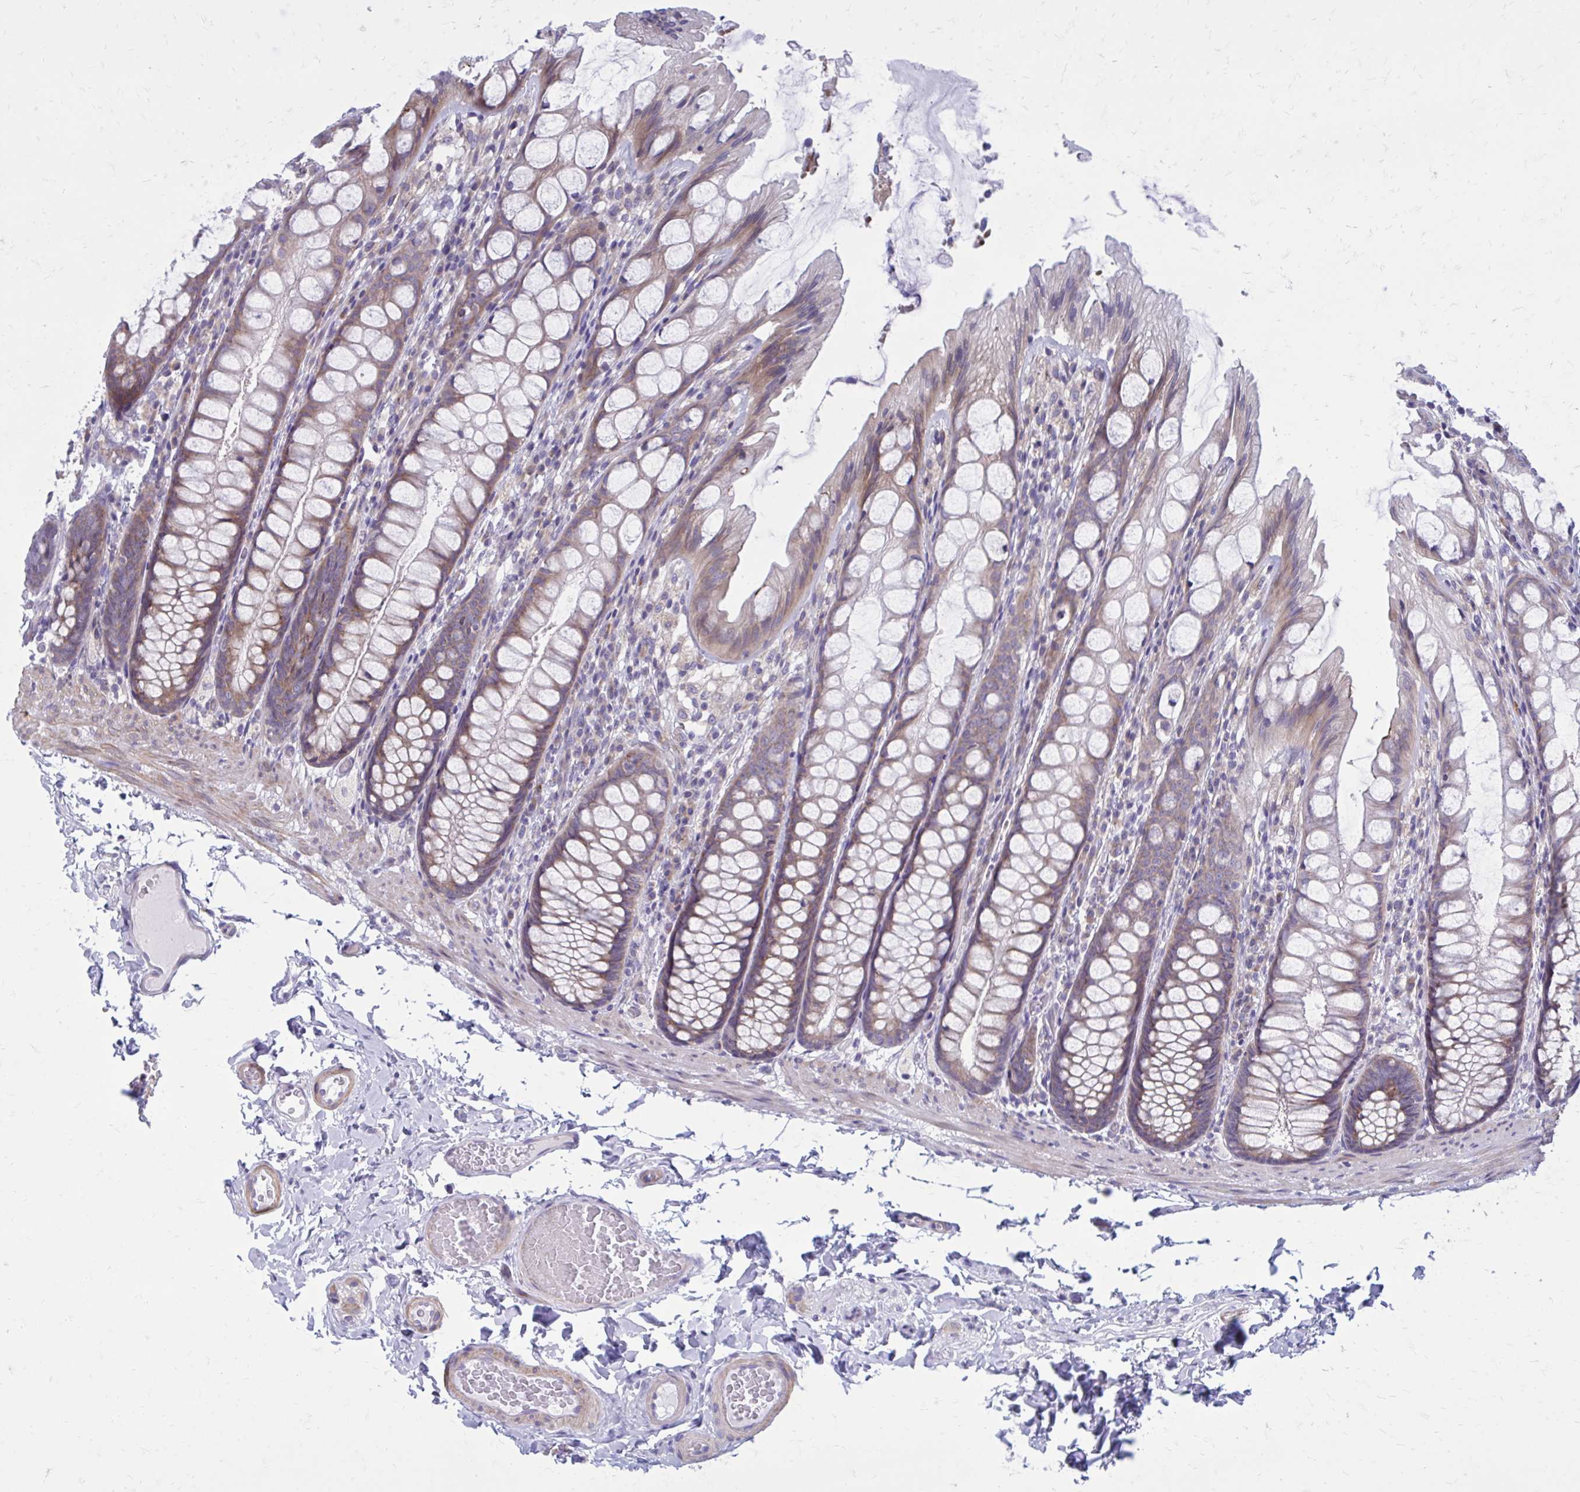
{"staining": {"intensity": "weak", "quantity": "25%-75%", "location": "cytoplasmic/membranous"}, "tissue": "colon", "cell_type": "Endothelial cells", "image_type": "normal", "snomed": [{"axis": "morphology", "description": "Normal tissue, NOS"}, {"axis": "topography", "description": "Colon"}], "caption": "Immunohistochemical staining of normal human colon reveals low levels of weak cytoplasmic/membranous staining in approximately 25%-75% of endothelial cells. The protein is shown in brown color, while the nuclei are stained blue.", "gene": "GIGYF2", "patient": {"sex": "male", "age": 47}}